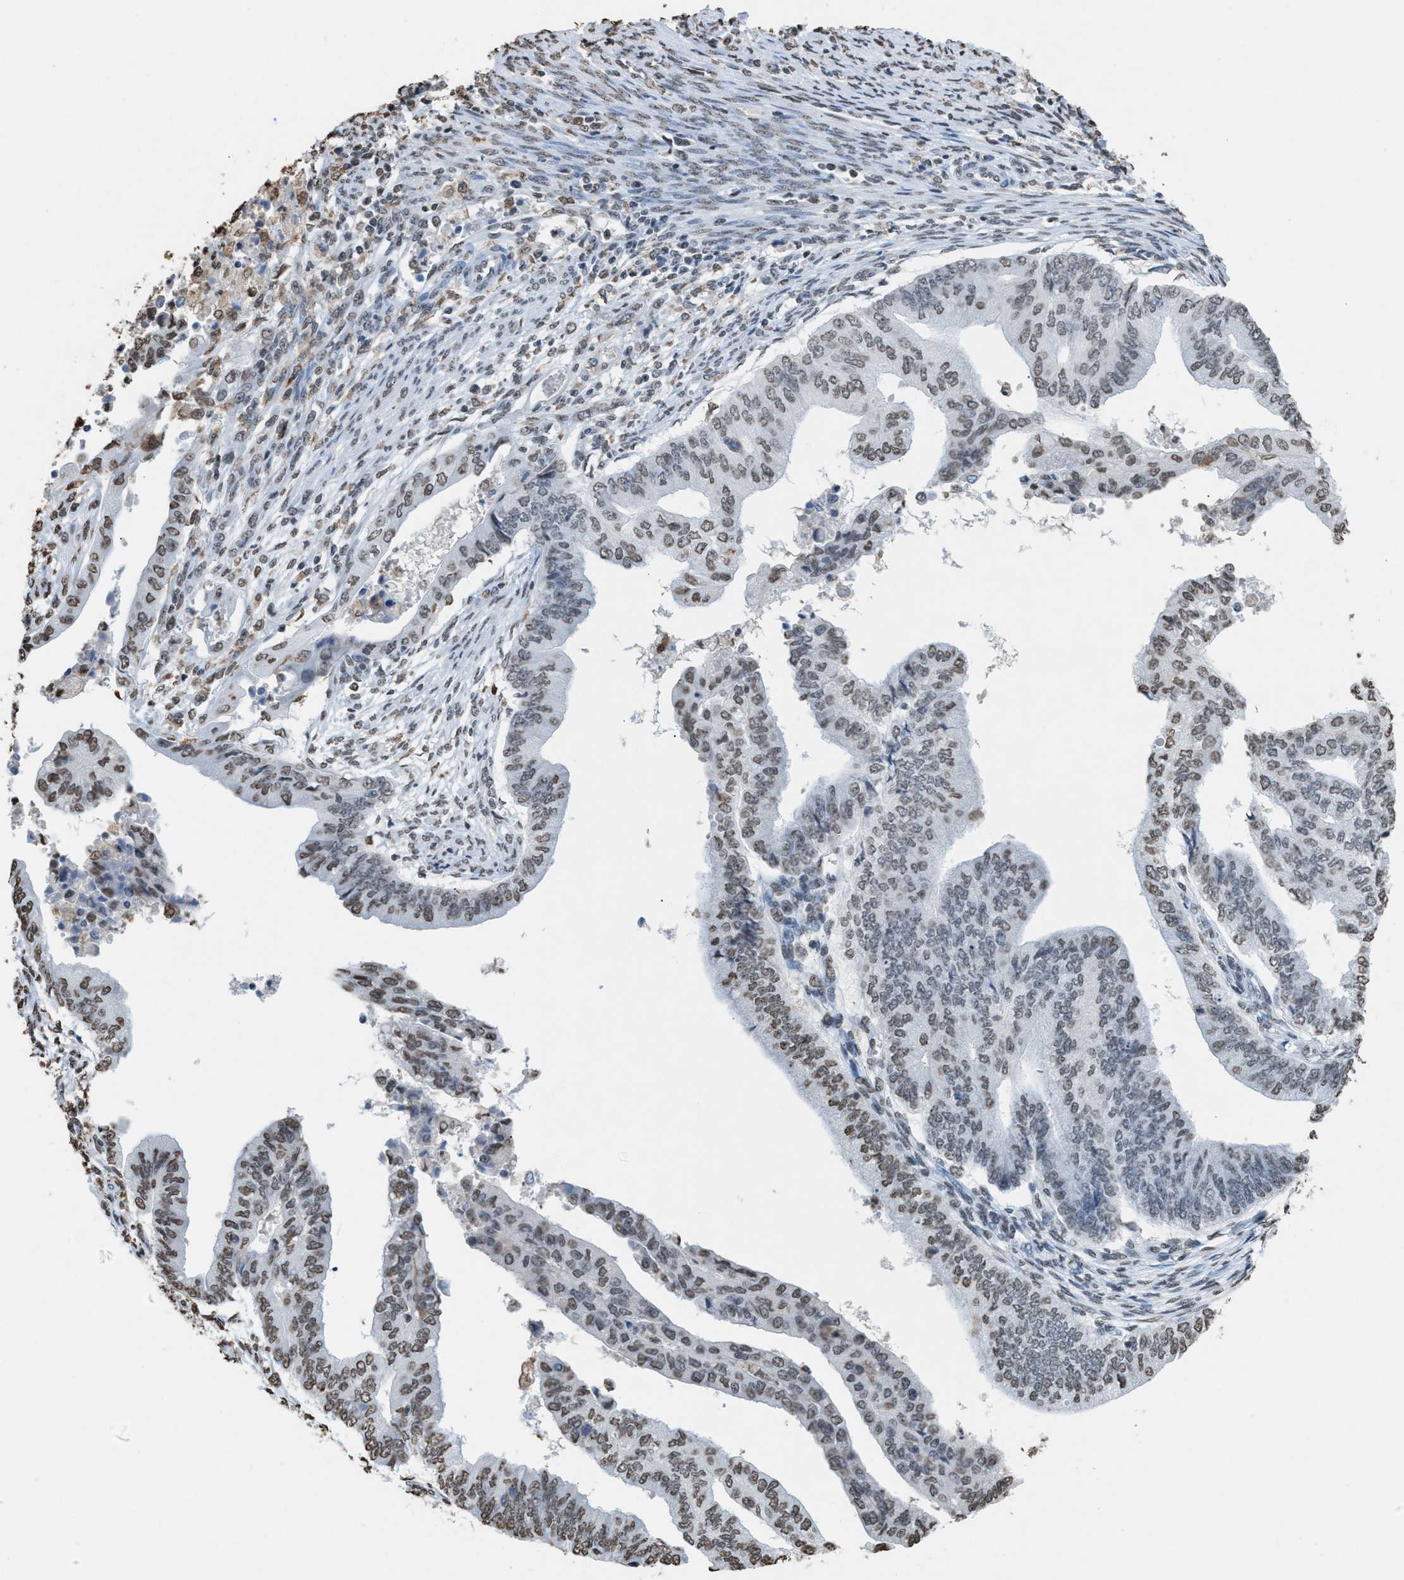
{"staining": {"intensity": "moderate", "quantity": "25%-75%", "location": "nuclear"}, "tissue": "endometrial cancer", "cell_type": "Tumor cells", "image_type": "cancer", "snomed": [{"axis": "morphology", "description": "Polyp, NOS"}, {"axis": "morphology", "description": "Adenocarcinoma, NOS"}, {"axis": "morphology", "description": "Adenoma, NOS"}, {"axis": "topography", "description": "Endometrium"}], "caption": "Human polyp (endometrial) stained with a protein marker exhibits moderate staining in tumor cells.", "gene": "NUP88", "patient": {"sex": "female", "age": 79}}